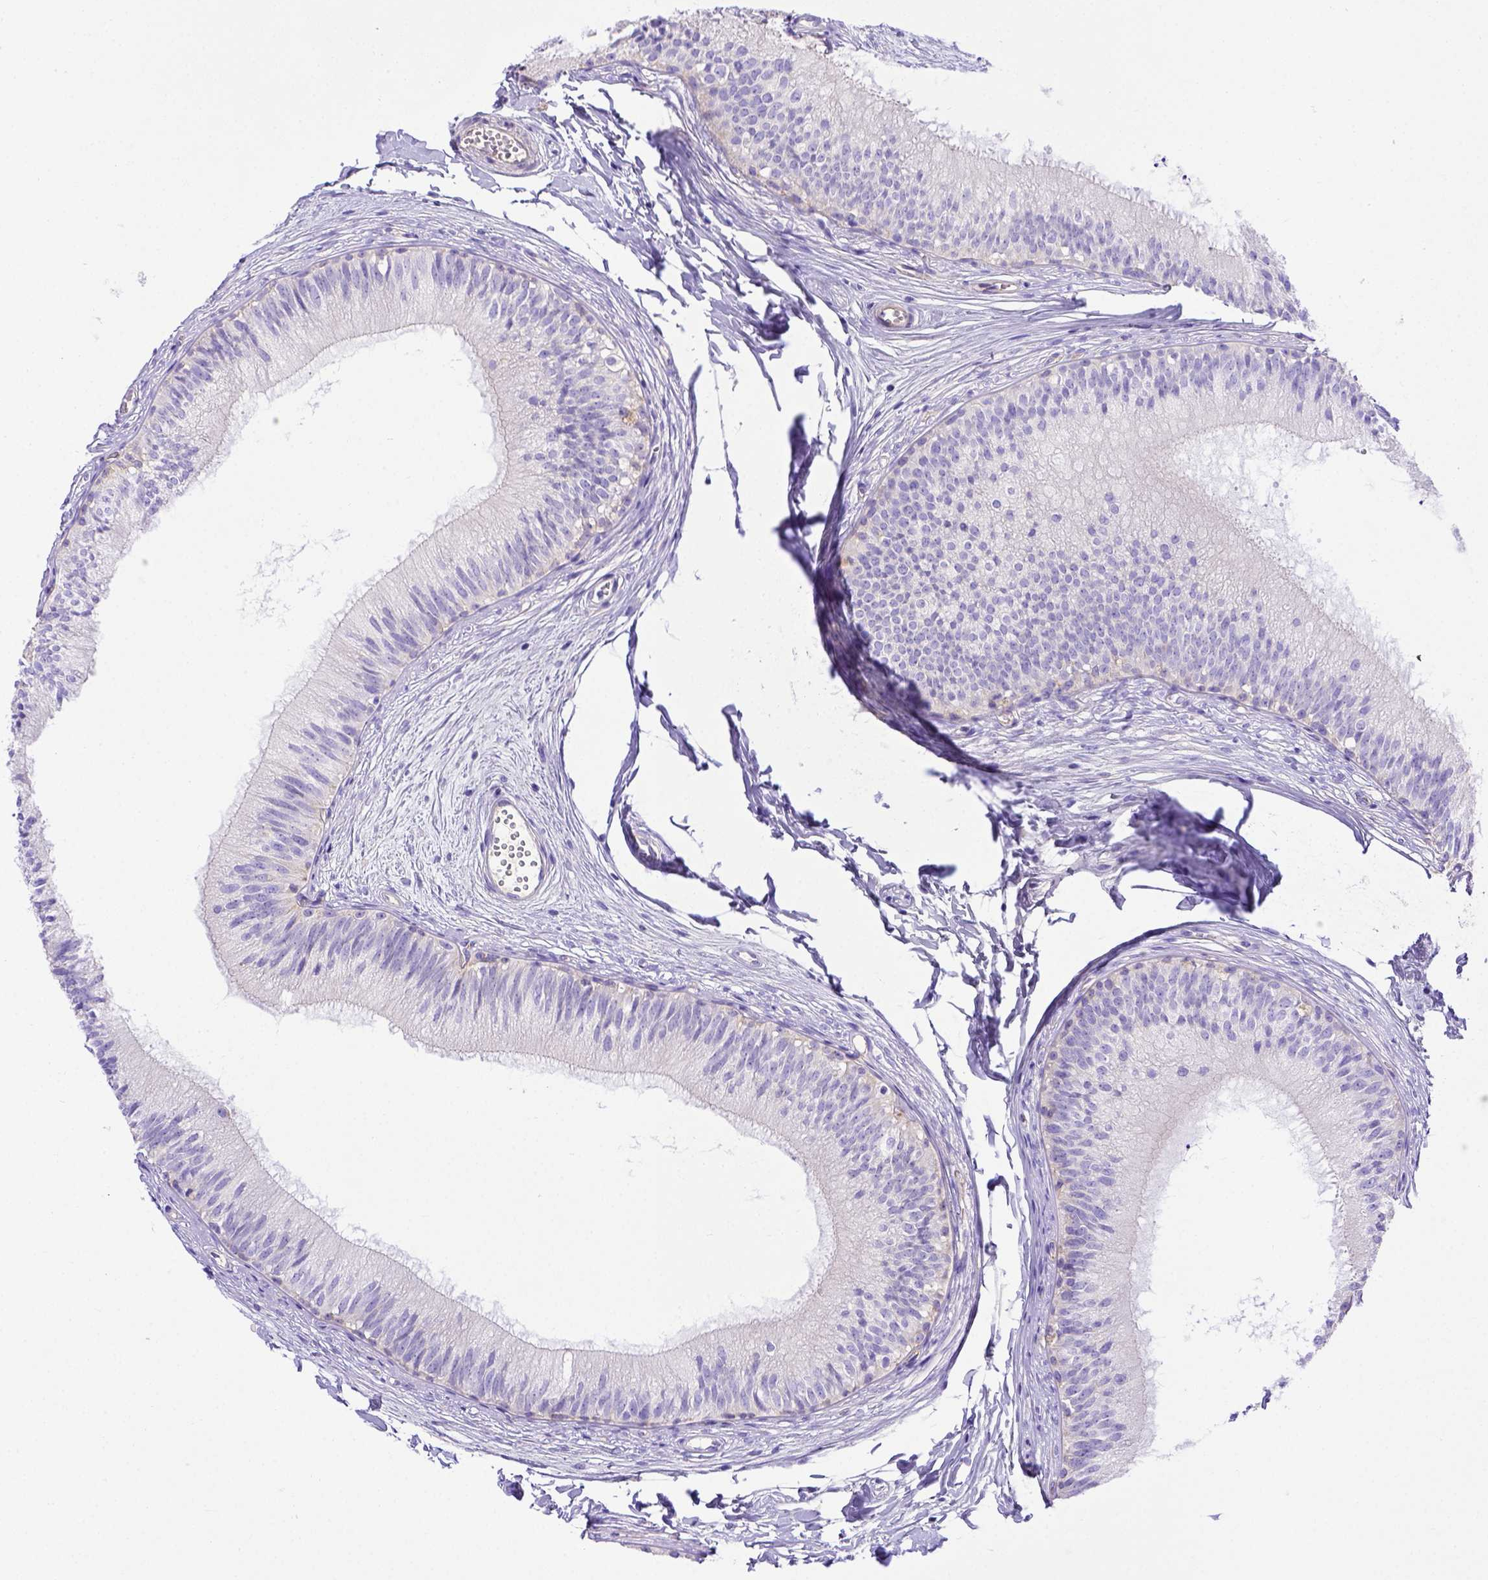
{"staining": {"intensity": "moderate", "quantity": "<25%", "location": "cytoplasmic/membranous"}, "tissue": "epididymis", "cell_type": "Glandular cells", "image_type": "normal", "snomed": [{"axis": "morphology", "description": "Normal tissue, NOS"}, {"axis": "topography", "description": "Epididymis"}], "caption": "This photomicrograph reveals immunohistochemistry (IHC) staining of normal epididymis, with low moderate cytoplasmic/membranous positivity in approximately <25% of glandular cells.", "gene": "LRRC18", "patient": {"sex": "male", "age": 29}}